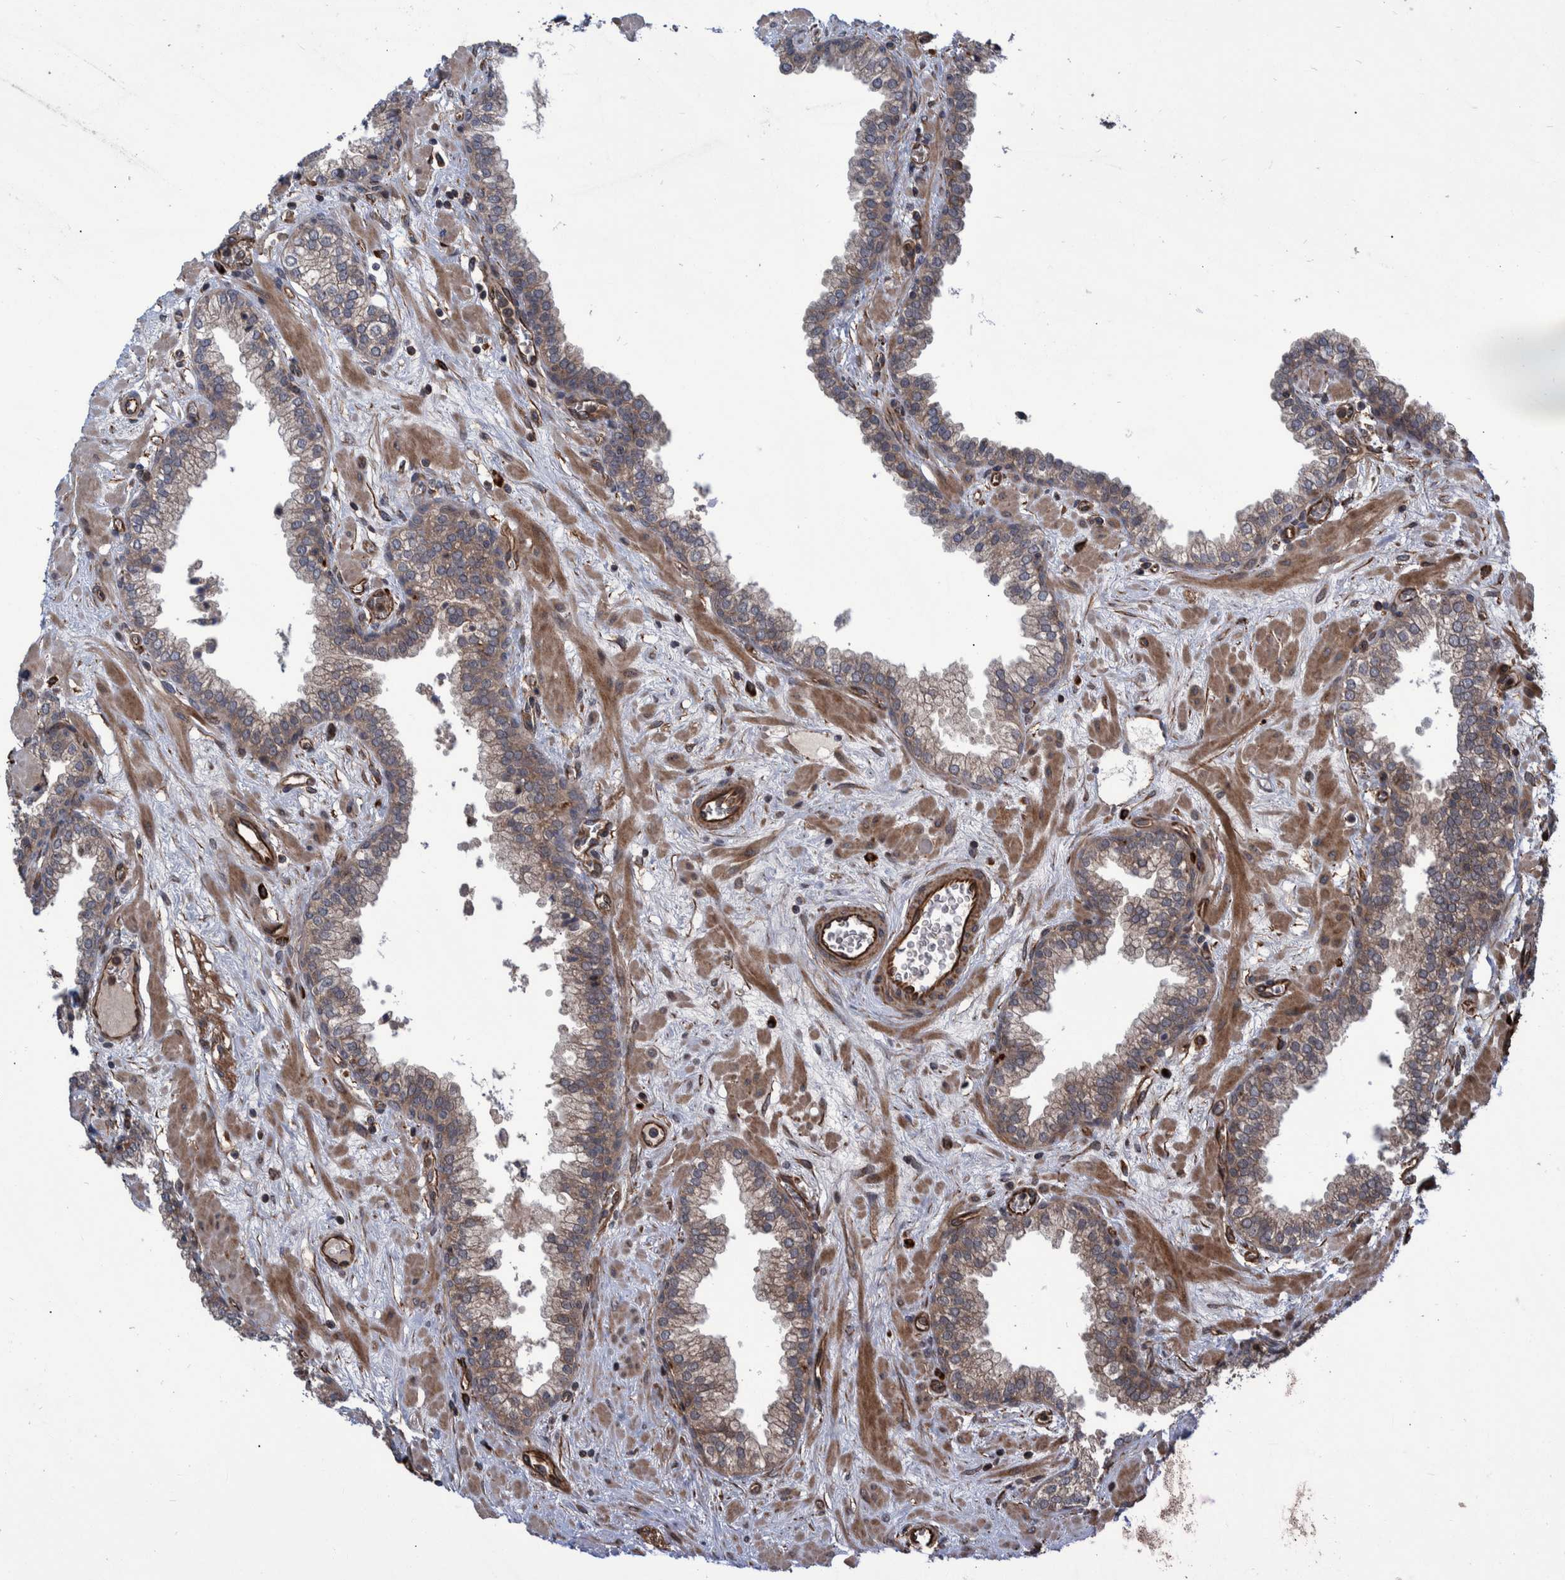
{"staining": {"intensity": "moderate", "quantity": "25%-75%", "location": "cytoplasmic/membranous"}, "tissue": "prostate", "cell_type": "Glandular cells", "image_type": "normal", "snomed": [{"axis": "morphology", "description": "Normal tissue, NOS"}, {"axis": "morphology", "description": "Urothelial carcinoma, Low grade"}, {"axis": "topography", "description": "Urinary bladder"}, {"axis": "topography", "description": "Prostate"}], "caption": "Moderate cytoplasmic/membranous positivity for a protein is appreciated in about 25%-75% of glandular cells of unremarkable prostate using immunohistochemistry.", "gene": "TNFRSF10B", "patient": {"sex": "male", "age": 60}}